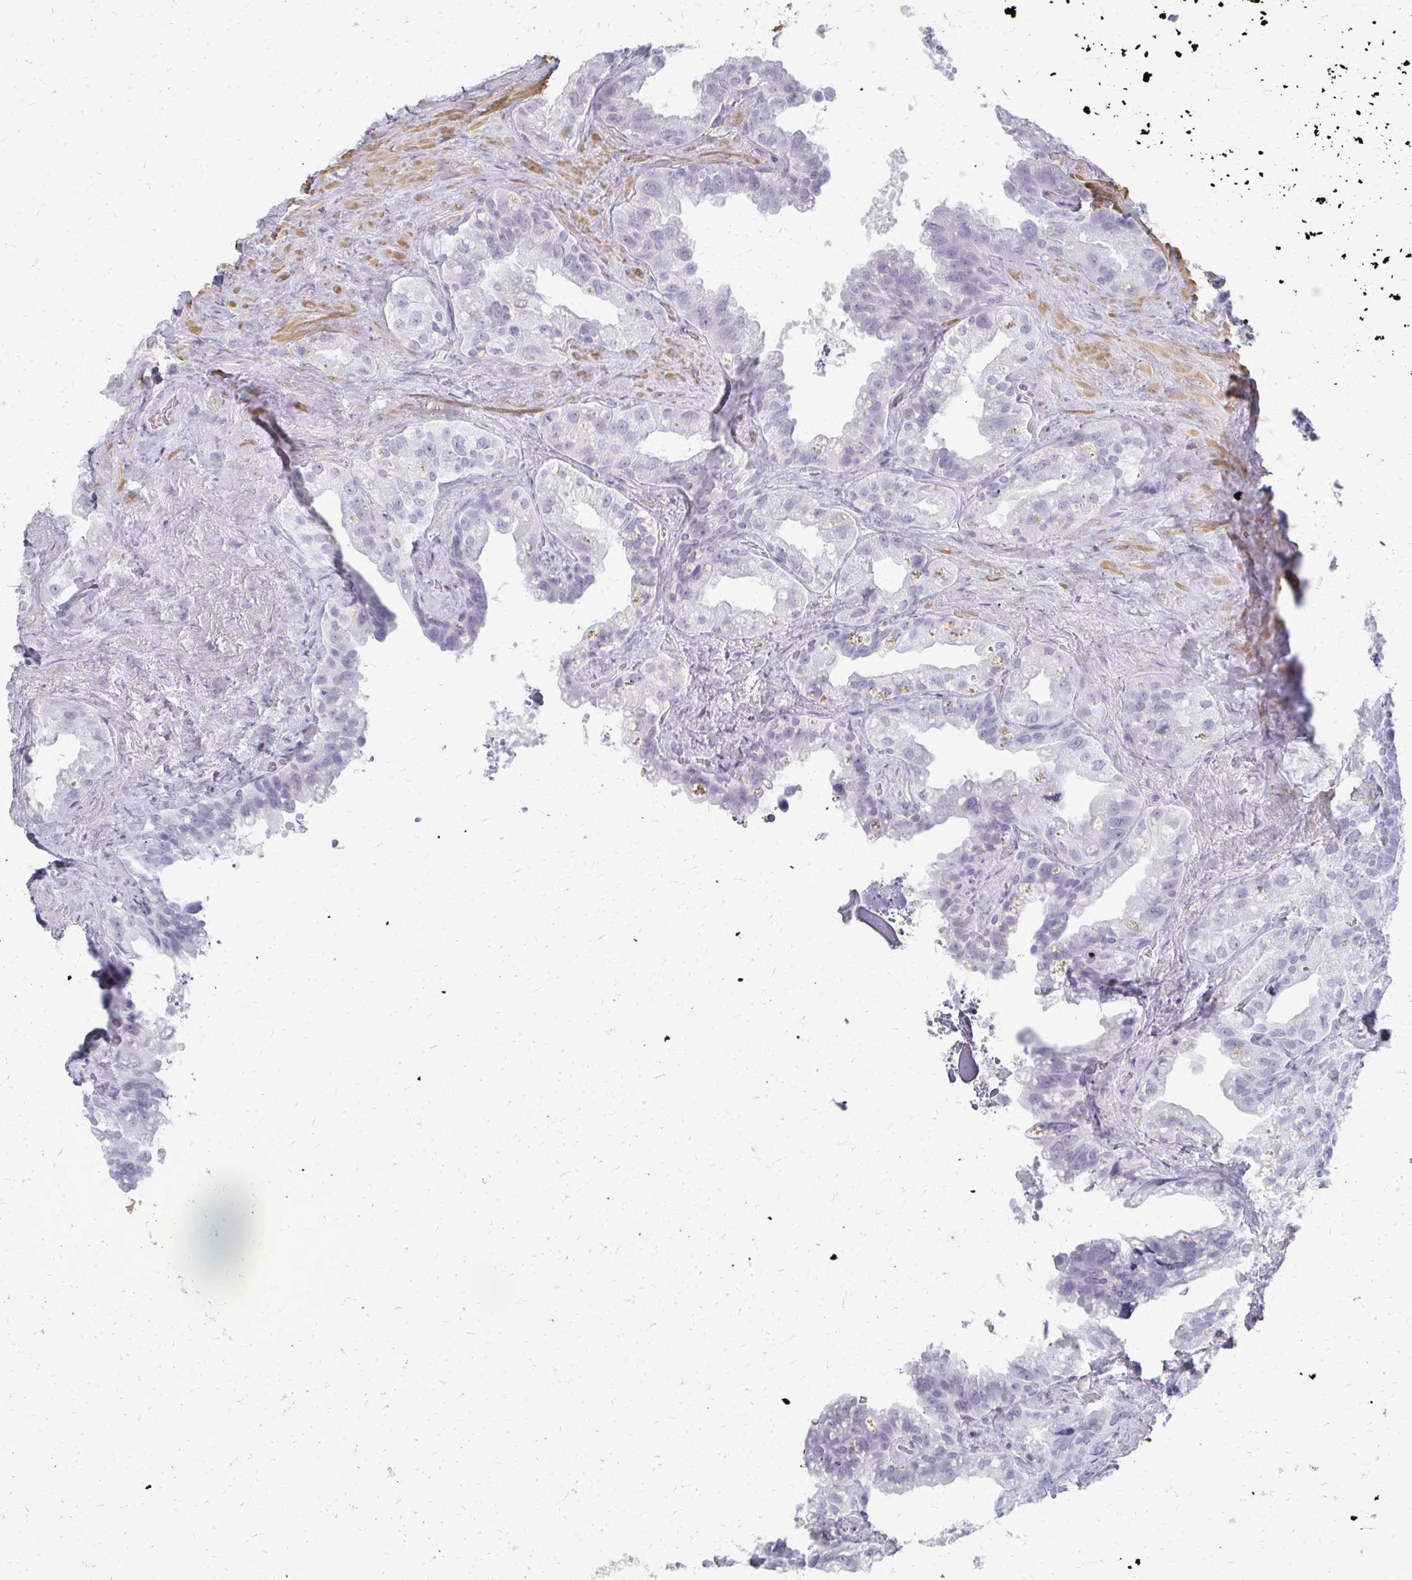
{"staining": {"intensity": "negative", "quantity": "none", "location": "none"}, "tissue": "seminal vesicle", "cell_type": "Glandular cells", "image_type": "normal", "snomed": [{"axis": "morphology", "description": "Normal tissue, NOS"}, {"axis": "topography", "description": "Seminal veicle"}, {"axis": "topography", "description": "Peripheral nerve tissue"}], "caption": "Immunohistochemistry (IHC) micrograph of normal seminal vesicle stained for a protein (brown), which demonstrates no expression in glandular cells.", "gene": "CA3", "patient": {"sex": "male", "age": 76}}